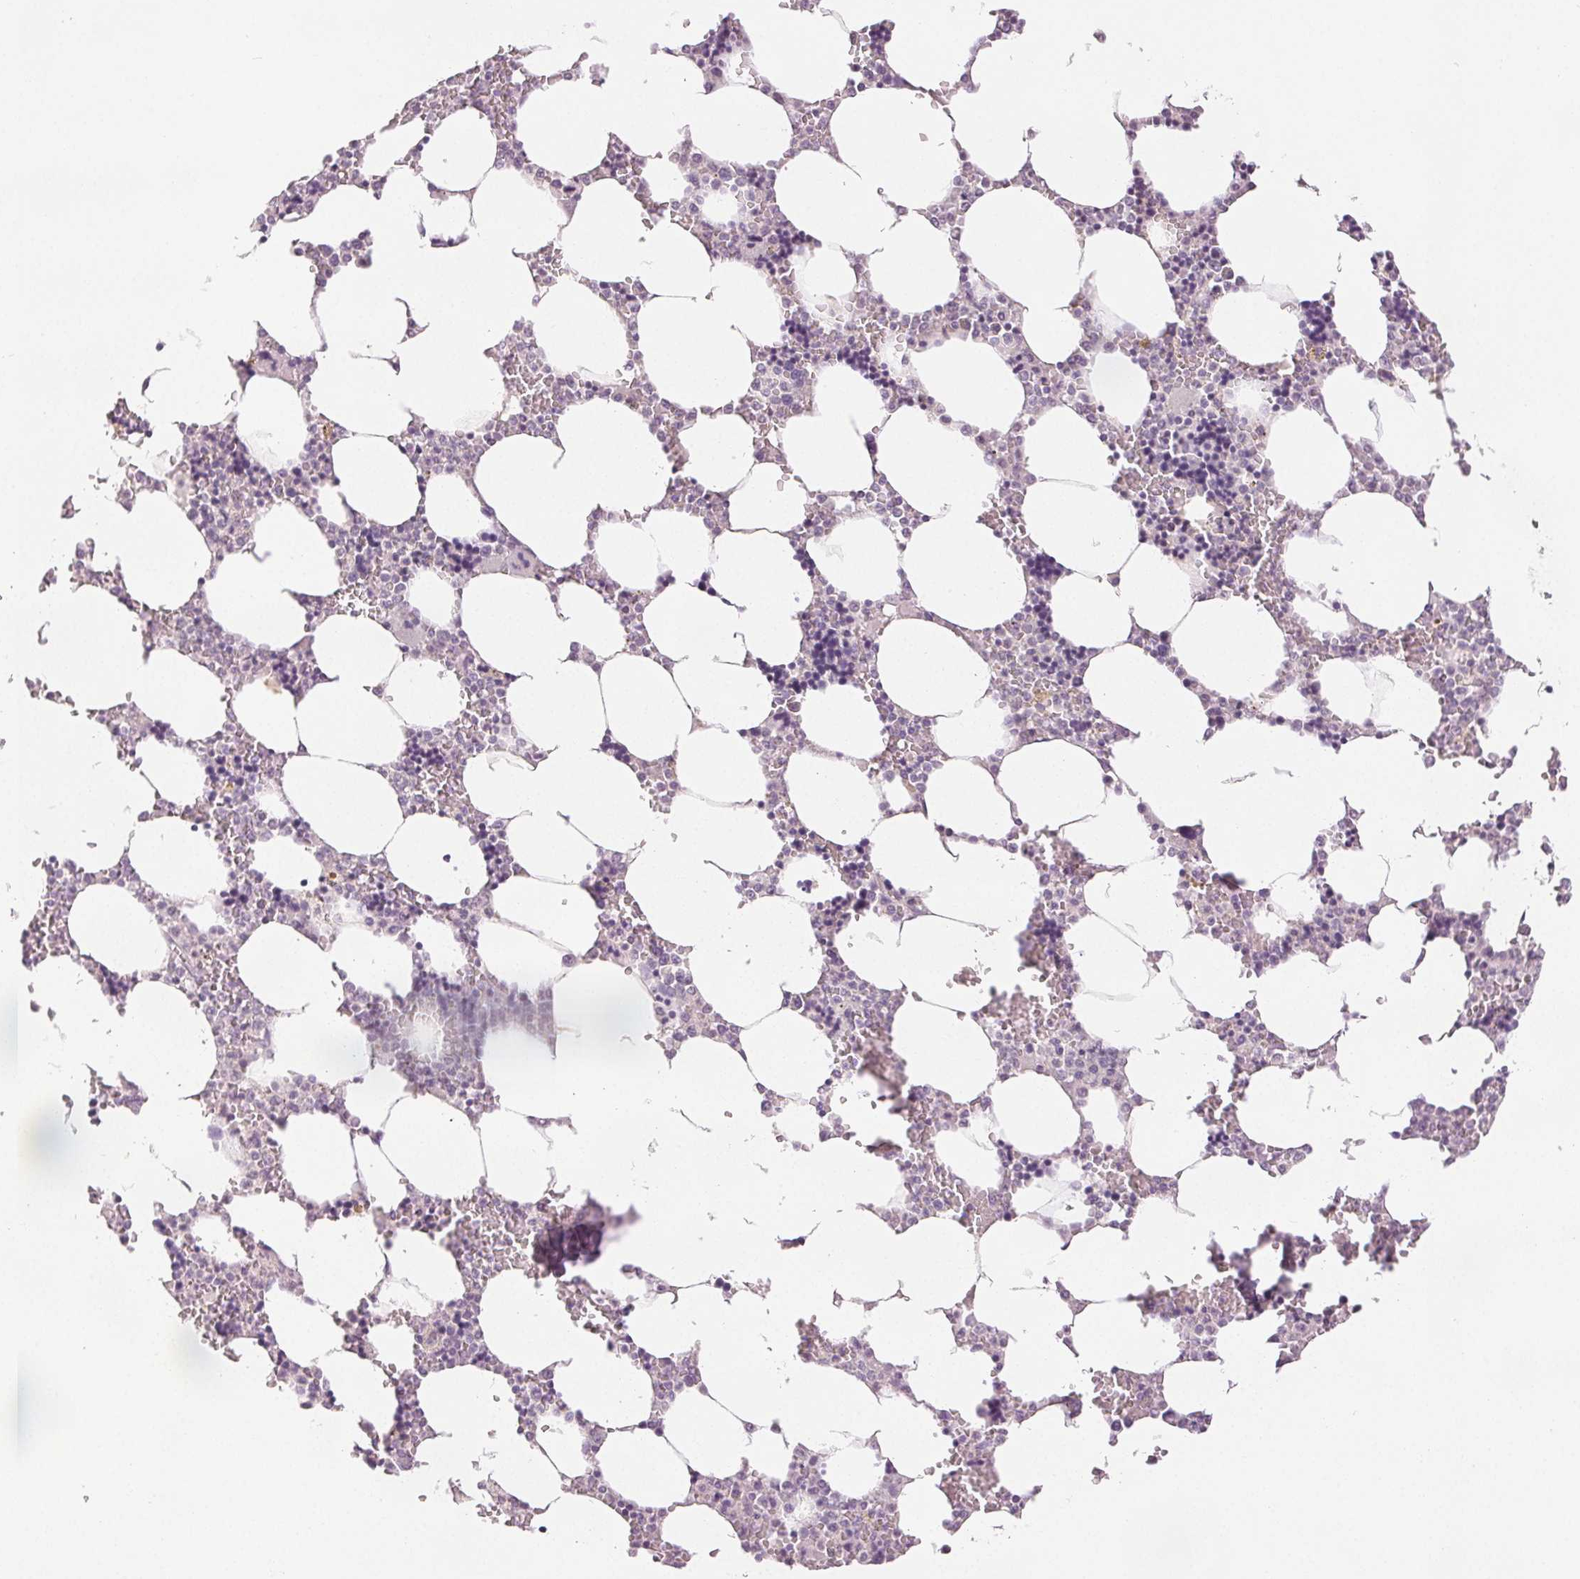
{"staining": {"intensity": "negative", "quantity": "none", "location": "none"}, "tissue": "bone marrow", "cell_type": "Hematopoietic cells", "image_type": "normal", "snomed": [{"axis": "morphology", "description": "Normal tissue, NOS"}, {"axis": "topography", "description": "Bone marrow"}], "caption": "Bone marrow was stained to show a protein in brown. There is no significant positivity in hematopoietic cells. The staining is performed using DAB brown chromogen with nuclei counter-stained in using hematoxylin.", "gene": "SCGN", "patient": {"sex": "male", "age": 64}}